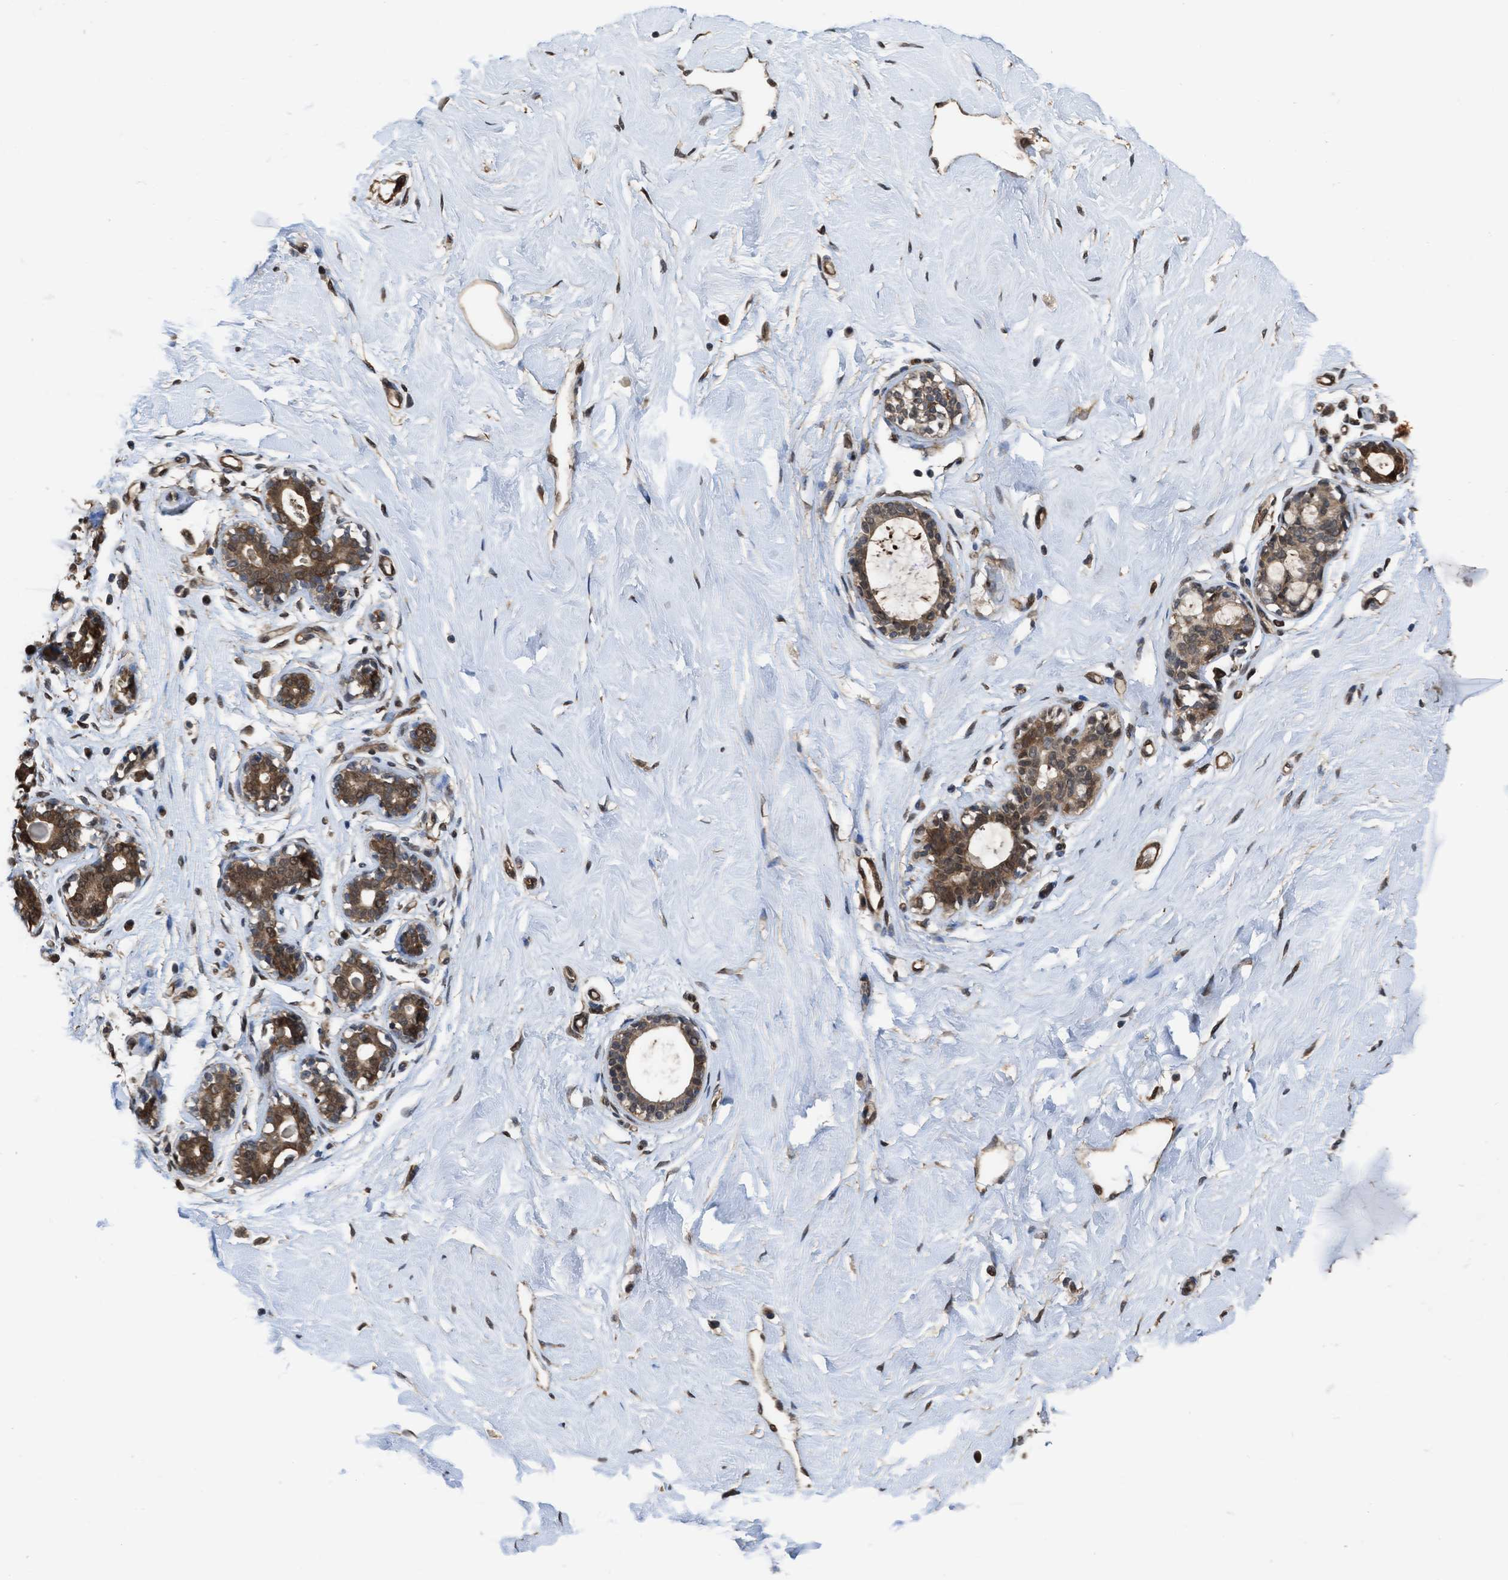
{"staining": {"intensity": "moderate", "quantity": ">75%", "location": "cytoplasmic/membranous,nuclear"}, "tissue": "breast", "cell_type": "Adipocytes", "image_type": "normal", "snomed": [{"axis": "morphology", "description": "Normal tissue, NOS"}, {"axis": "topography", "description": "Breast"}], "caption": "Immunohistochemistry image of benign human breast stained for a protein (brown), which shows medium levels of moderate cytoplasmic/membranous,nuclear staining in approximately >75% of adipocytes.", "gene": "YWHAG", "patient": {"sex": "female", "age": 23}}